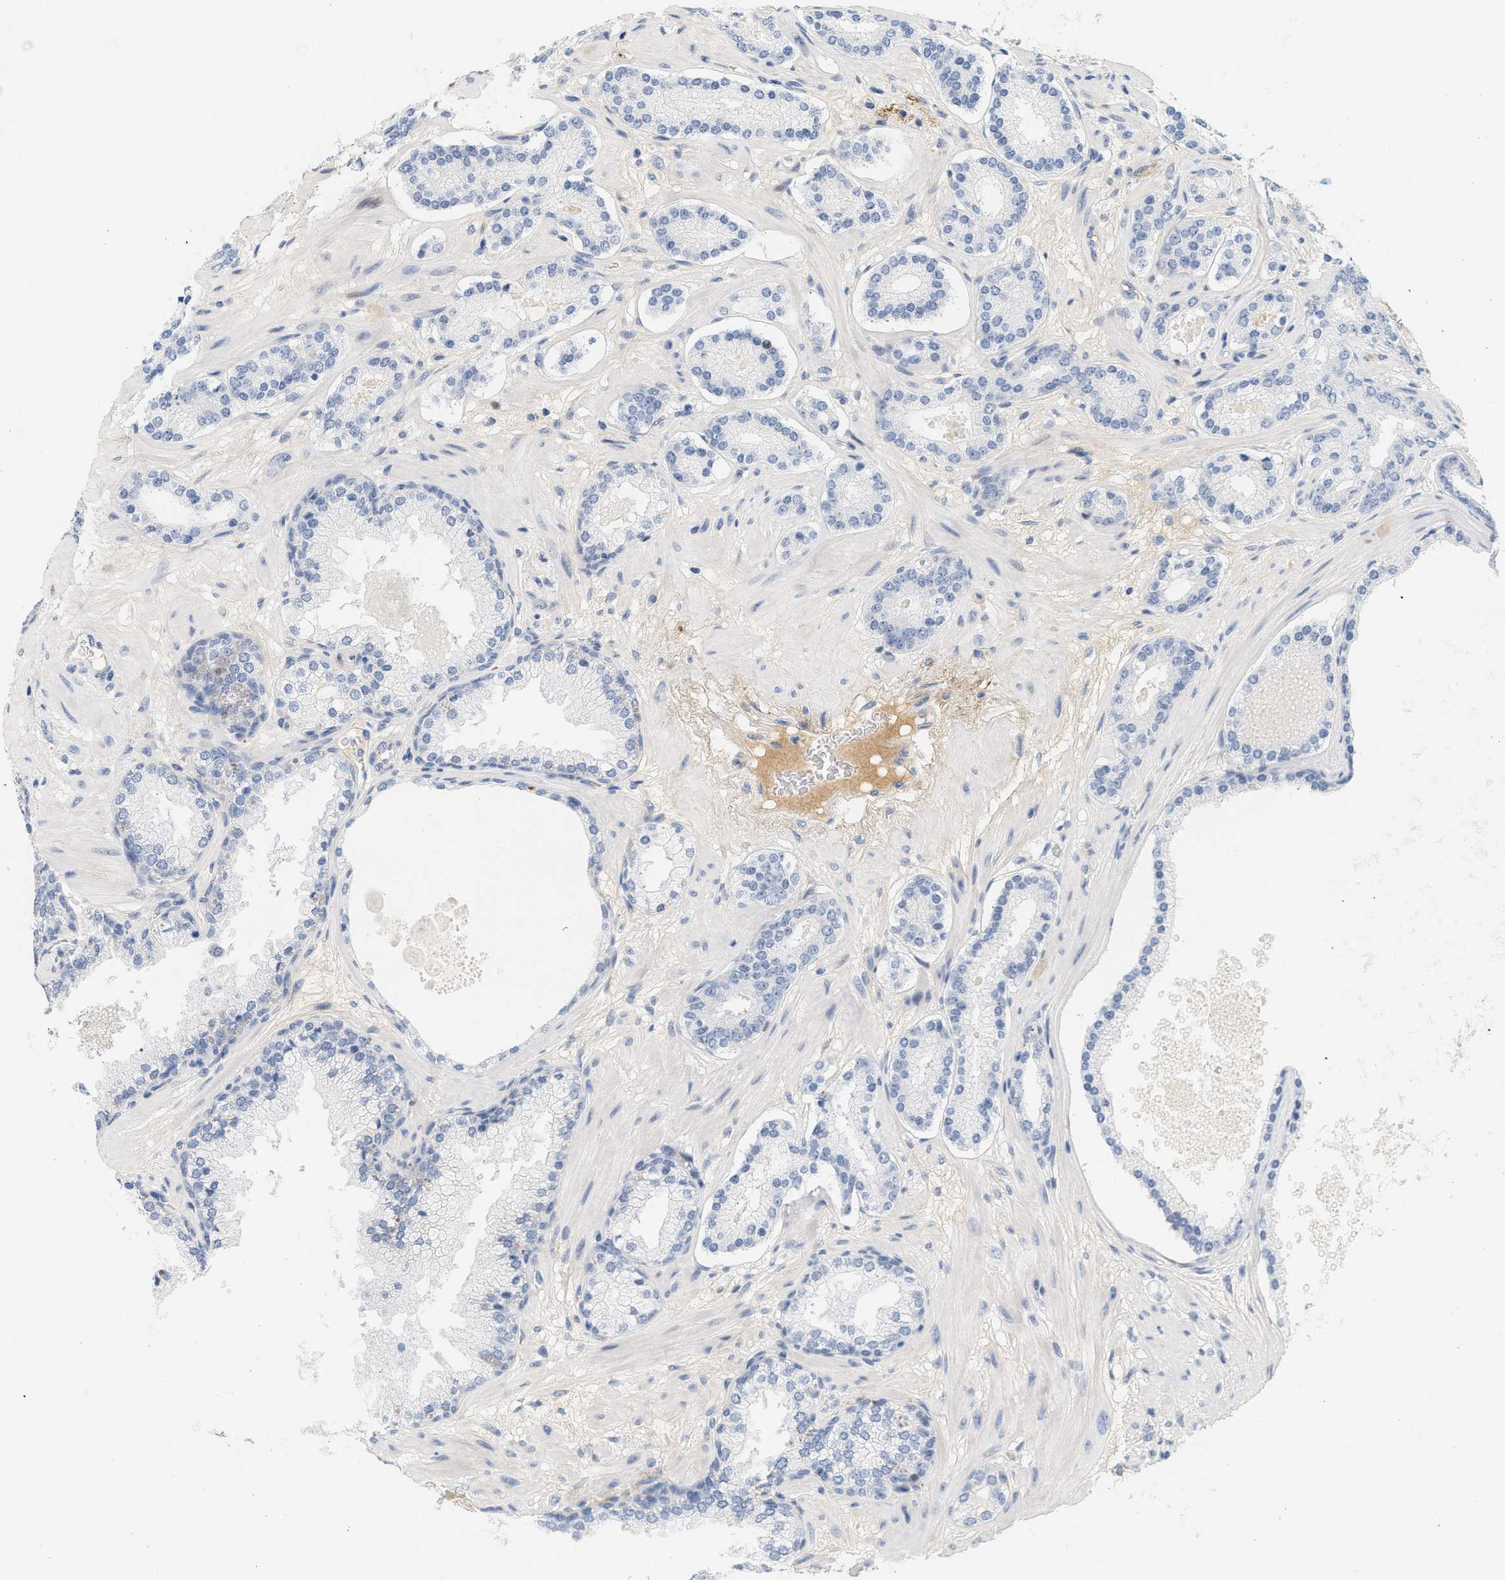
{"staining": {"intensity": "negative", "quantity": "none", "location": "none"}, "tissue": "prostate cancer", "cell_type": "Tumor cells", "image_type": "cancer", "snomed": [{"axis": "morphology", "description": "Adenocarcinoma, Low grade"}, {"axis": "topography", "description": "Prostate"}], "caption": "This is an IHC micrograph of human low-grade adenocarcinoma (prostate). There is no positivity in tumor cells.", "gene": "CFH", "patient": {"sex": "male", "age": 63}}